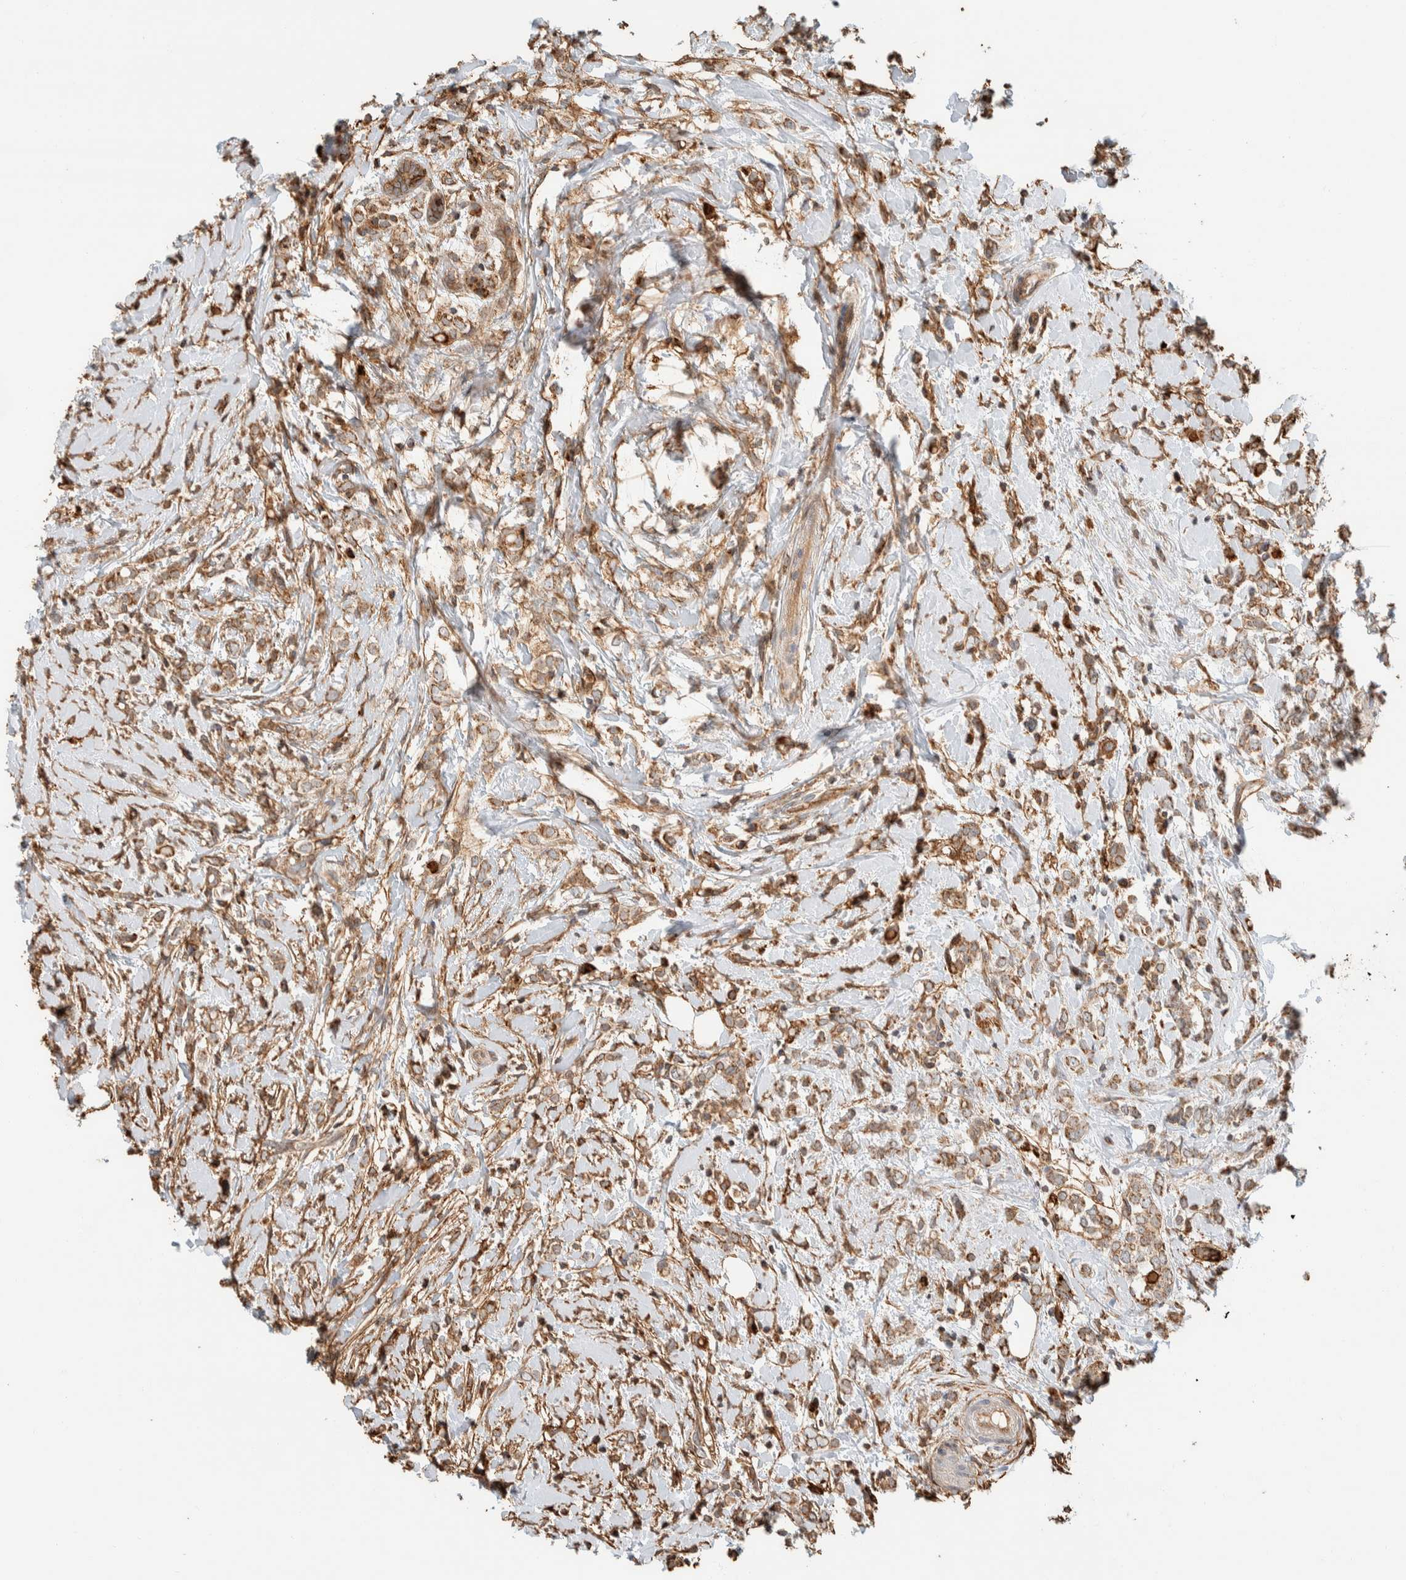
{"staining": {"intensity": "weak", "quantity": ">75%", "location": "cytoplasmic/membranous"}, "tissue": "breast cancer", "cell_type": "Tumor cells", "image_type": "cancer", "snomed": [{"axis": "morphology", "description": "Normal tissue, NOS"}, {"axis": "morphology", "description": "Lobular carcinoma"}, {"axis": "topography", "description": "Breast"}], "caption": "Protein expression analysis of lobular carcinoma (breast) shows weak cytoplasmic/membranous staining in about >75% of tumor cells.", "gene": "KIF9", "patient": {"sex": "female", "age": 47}}